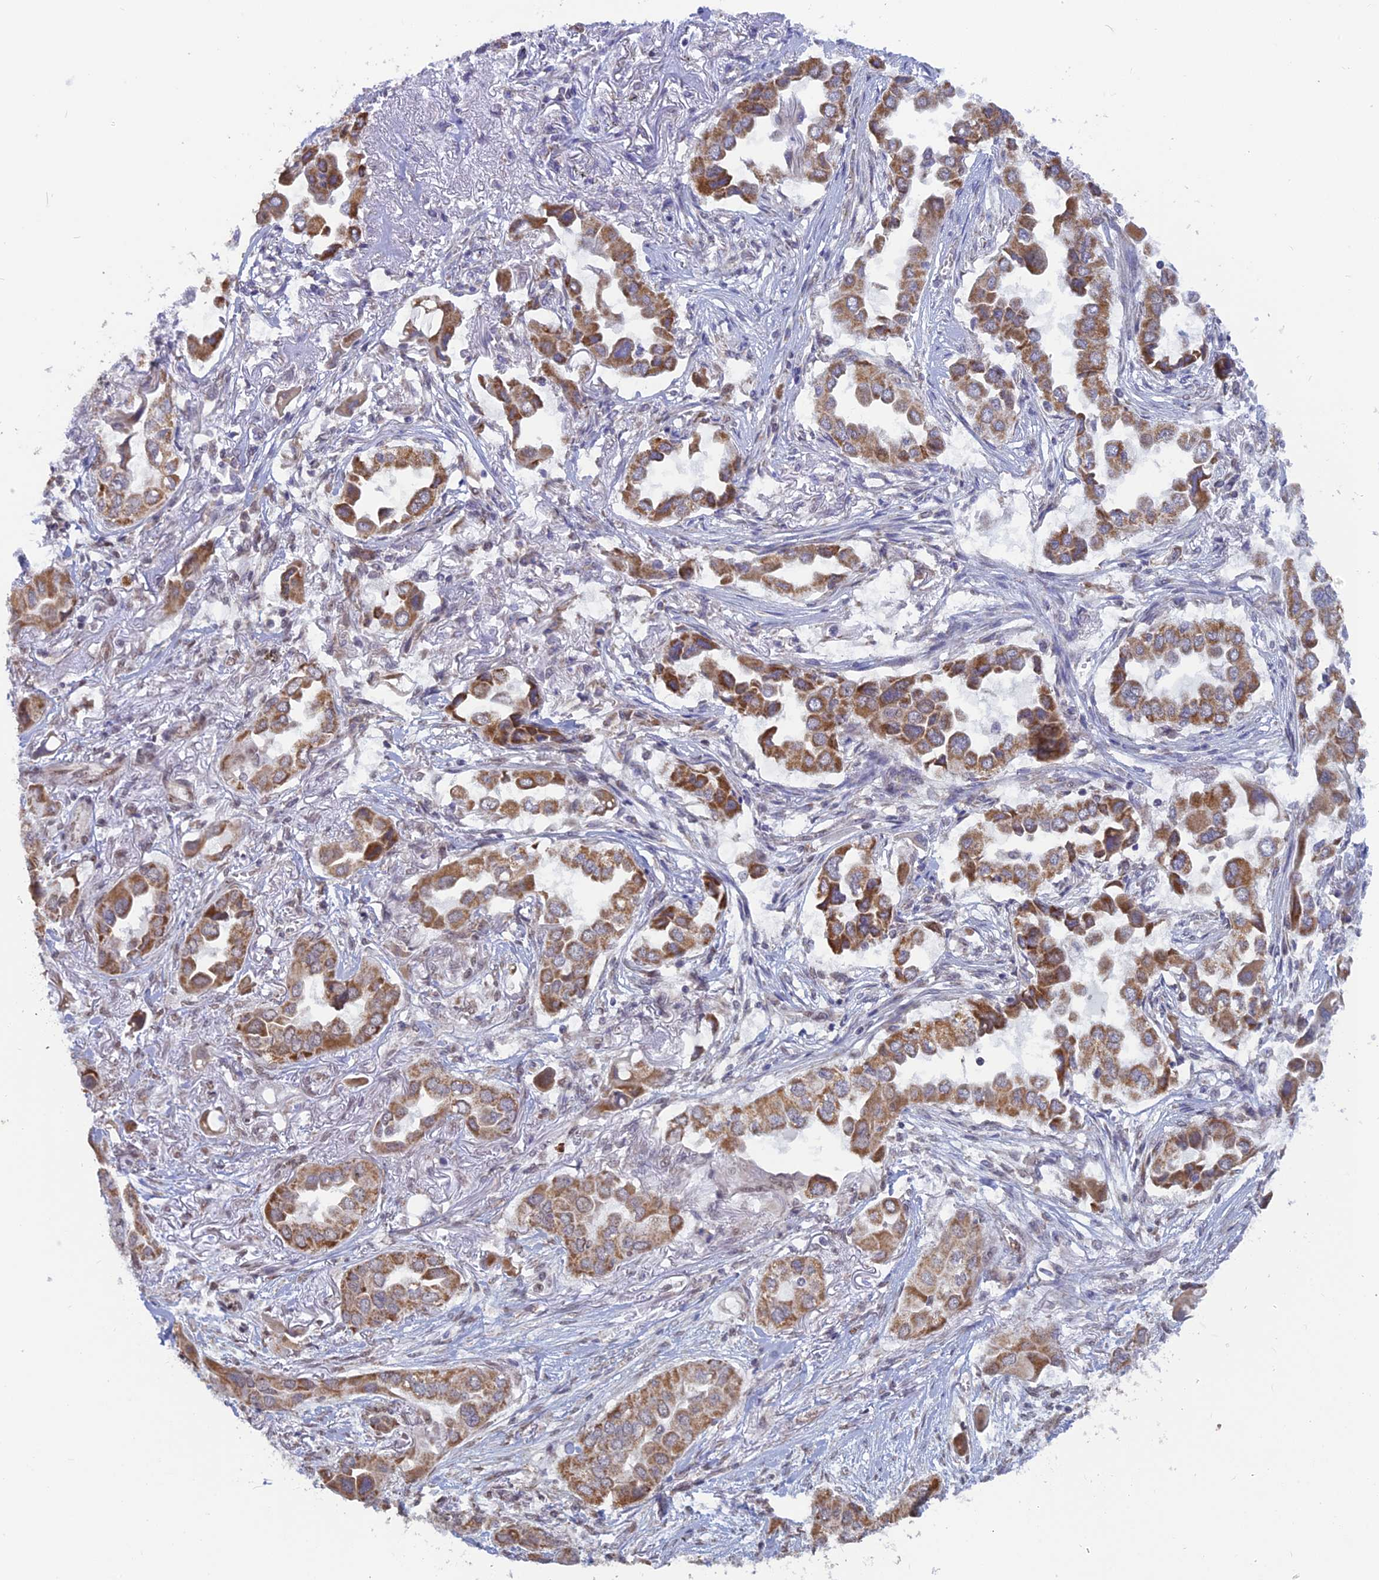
{"staining": {"intensity": "moderate", "quantity": ">75%", "location": "cytoplasmic/membranous"}, "tissue": "lung cancer", "cell_type": "Tumor cells", "image_type": "cancer", "snomed": [{"axis": "morphology", "description": "Adenocarcinoma, NOS"}, {"axis": "topography", "description": "Lung"}], "caption": "This is a micrograph of immunohistochemistry staining of adenocarcinoma (lung), which shows moderate positivity in the cytoplasmic/membranous of tumor cells.", "gene": "ARHGAP40", "patient": {"sex": "female", "age": 76}}